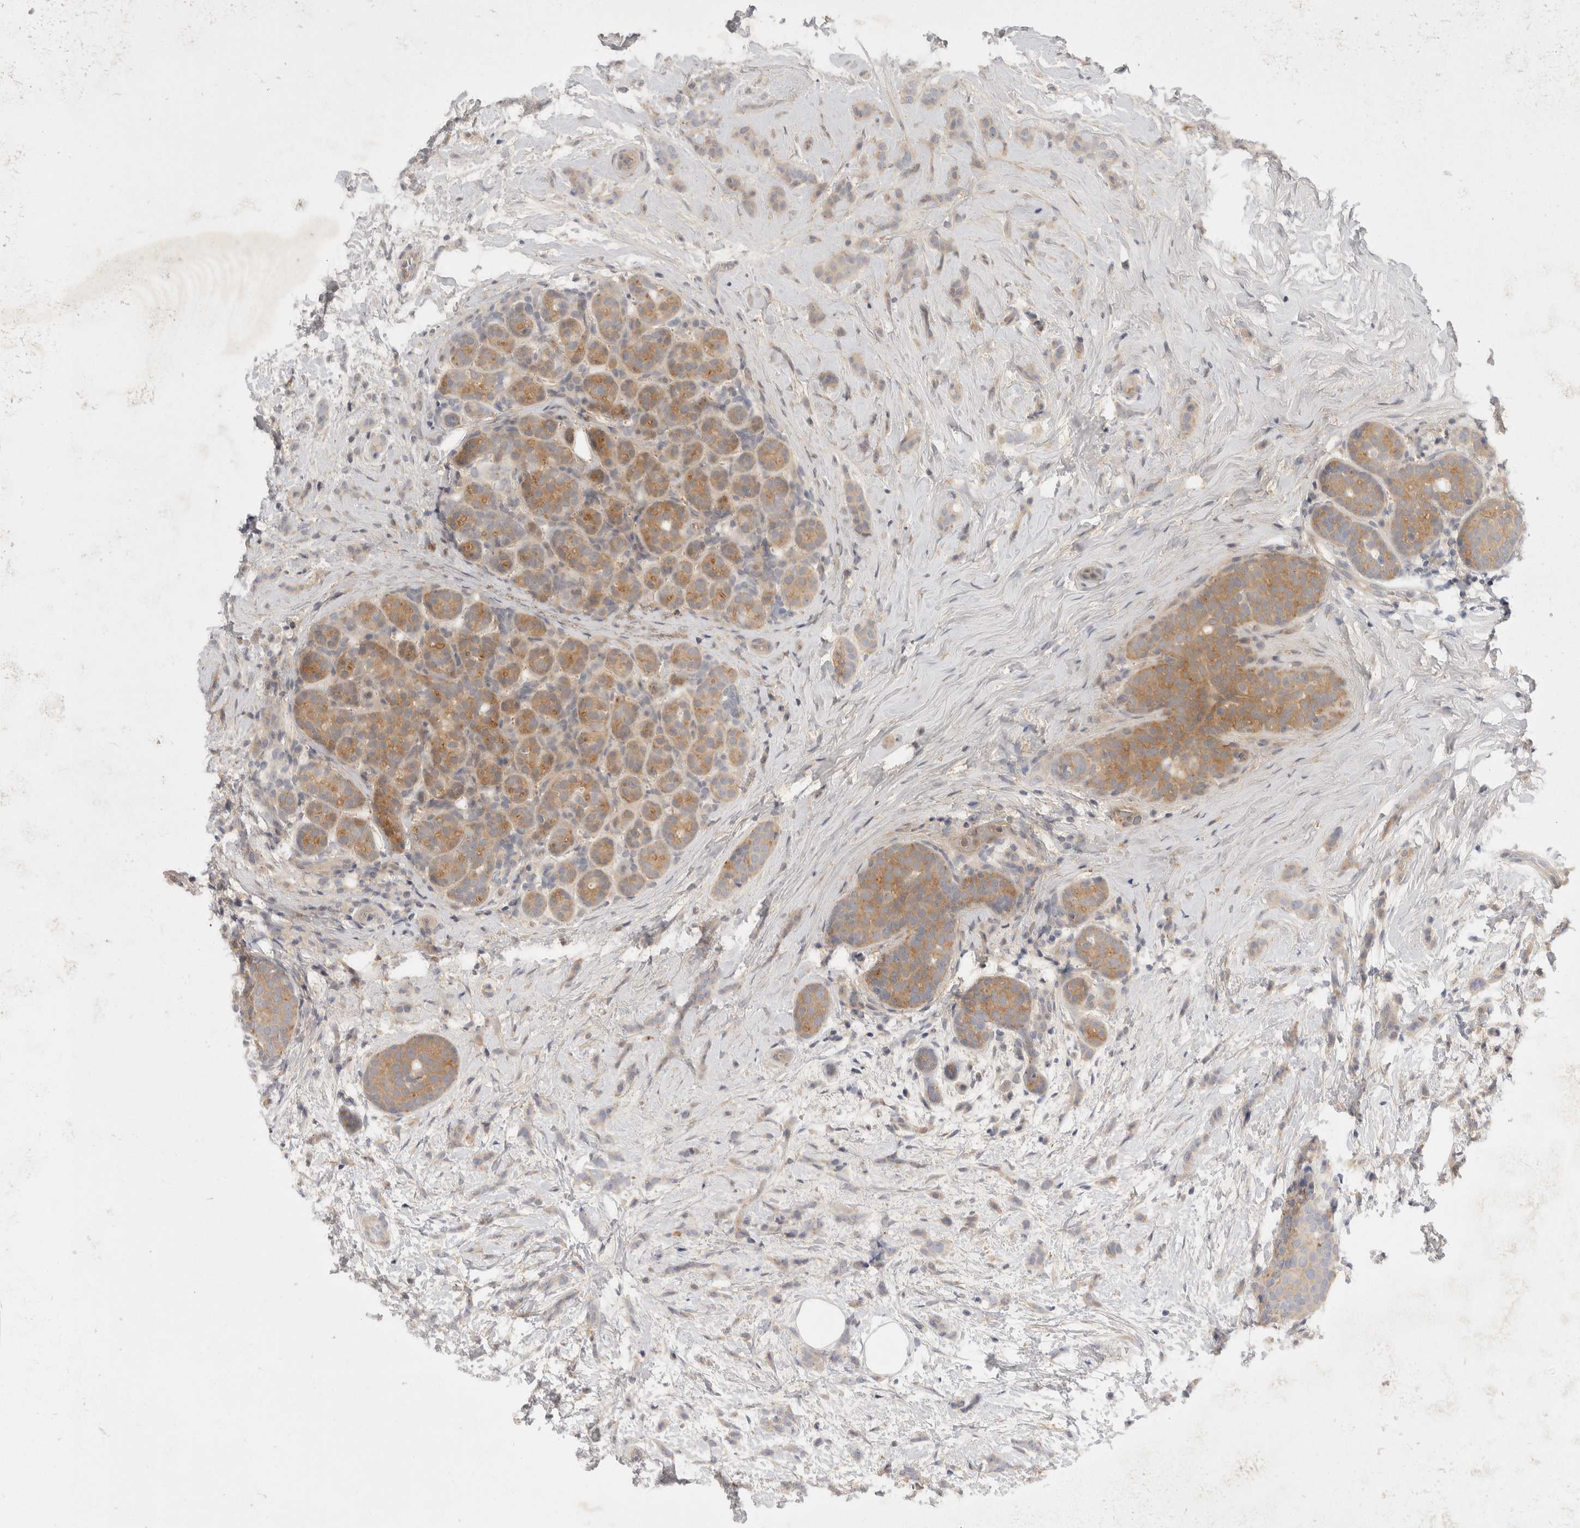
{"staining": {"intensity": "weak", "quantity": "<25%", "location": "cytoplasmic/membranous"}, "tissue": "breast cancer", "cell_type": "Tumor cells", "image_type": "cancer", "snomed": [{"axis": "morphology", "description": "Lobular carcinoma, in situ"}, {"axis": "morphology", "description": "Lobular carcinoma"}, {"axis": "topography", "description": "Breast"}], "caption": "This is a photomicrograph of immunohistochemistry staining of lobular carcinoma in situ (breast), which shows no positivity in tumor cells. The staining was performed using DAB (3,3'-diaminobenzidine) to visualize the protein expression in brown, while the nuclei were stained in blue with hematoxylin (Magnification: 20x).", "gene": "TOM1L2", "patient": {"sex": "female", "age": 41}}